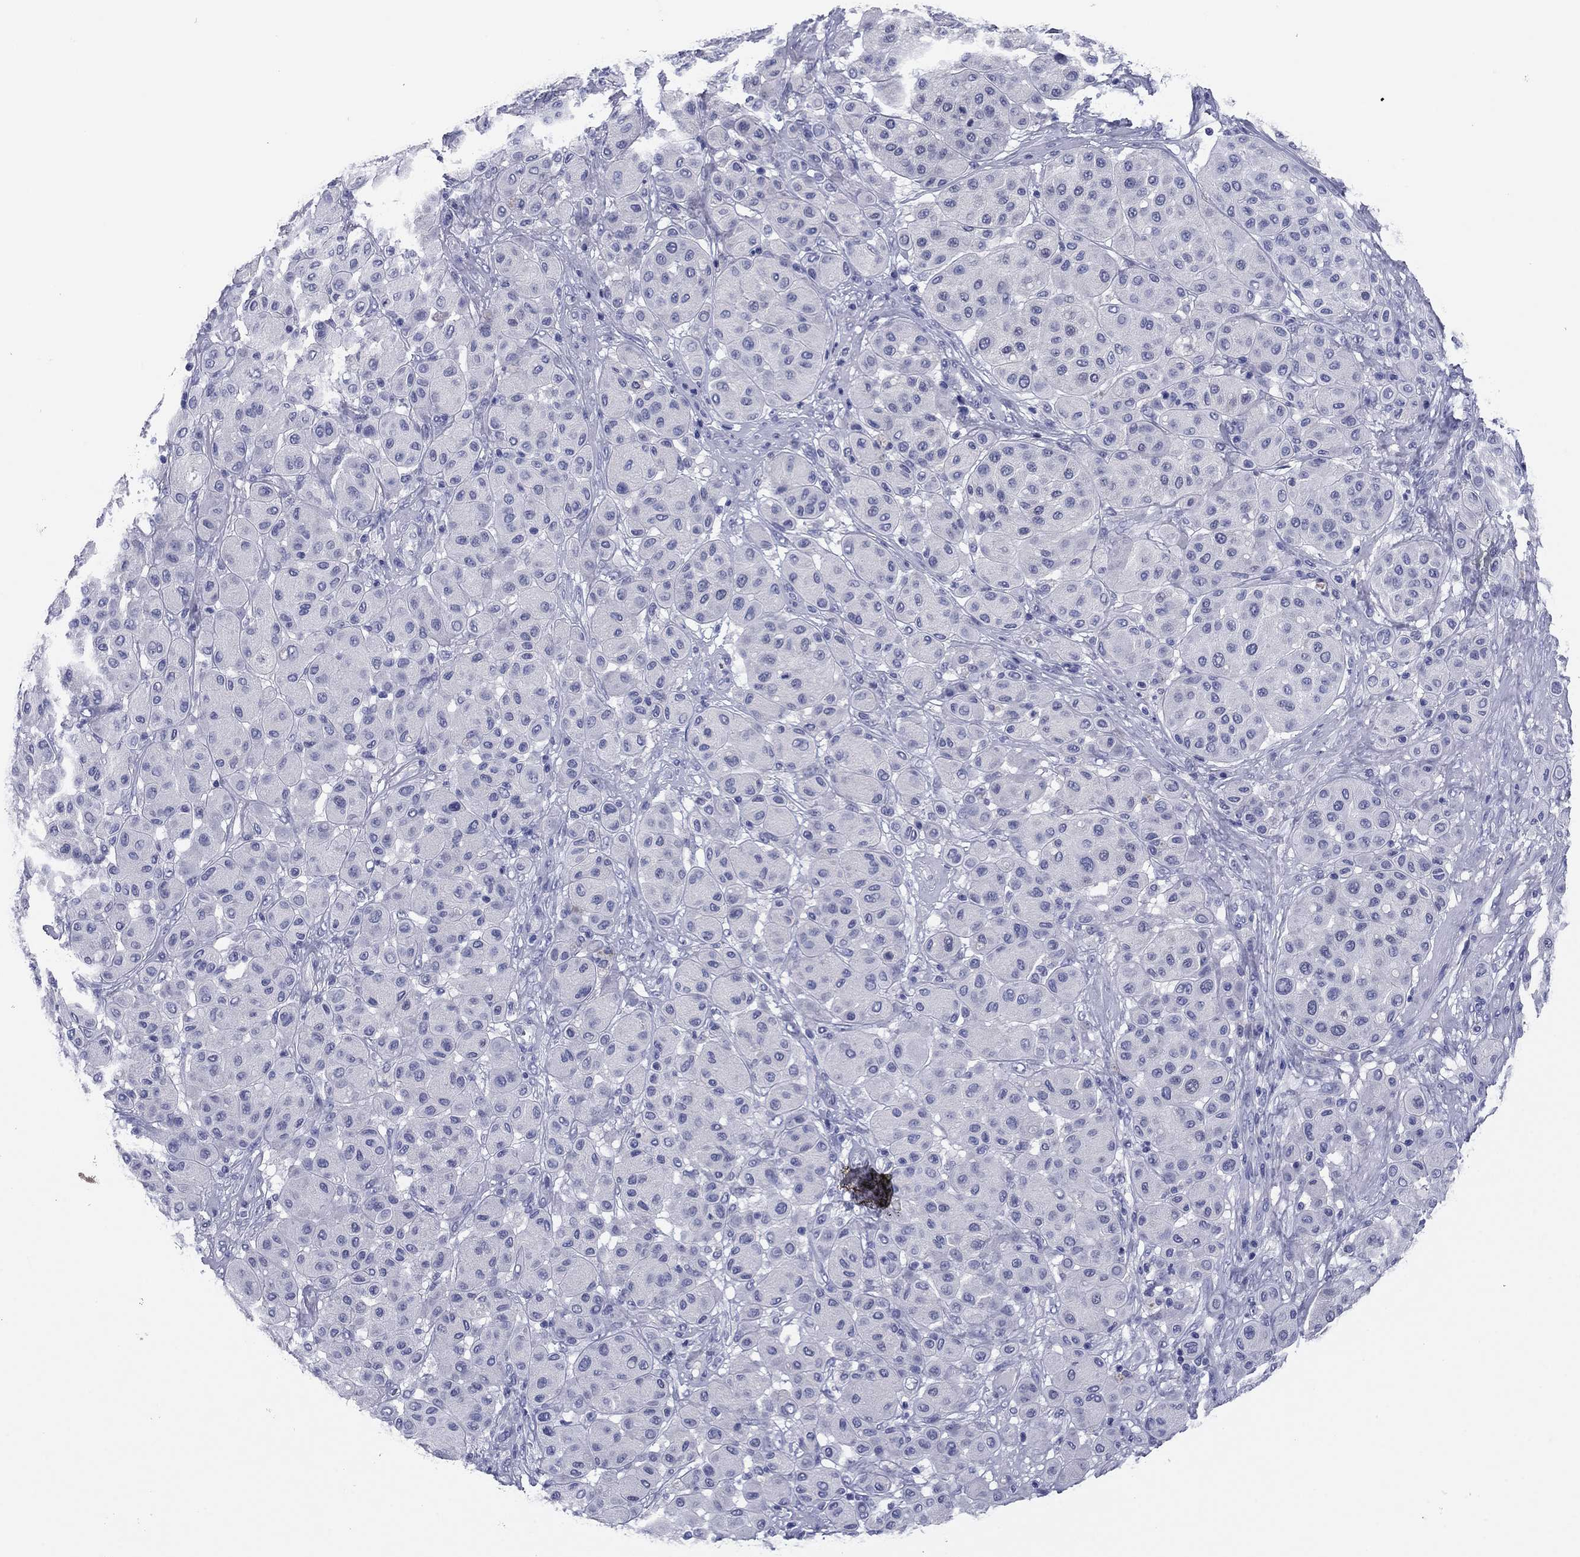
{"staining": {"intensity": "negative", "quantity": "none", "location": "none"}, "tissue": "melanoma", "cell_type": "Tumor cells", "image_type": "cancer", "snomed": [{"axis": "morphology", "description": "Malignant melanoma, Metastatic site"}, {"axis": "topography", "description": "Smooth muscle"}], "caption": "An immunohistochemistry (IHC) image of melanoma is shown. There is no staining in tumor cells of melanoma.", "gene": "KCNH1", "patient": {"sex": "male", "age": 41}}